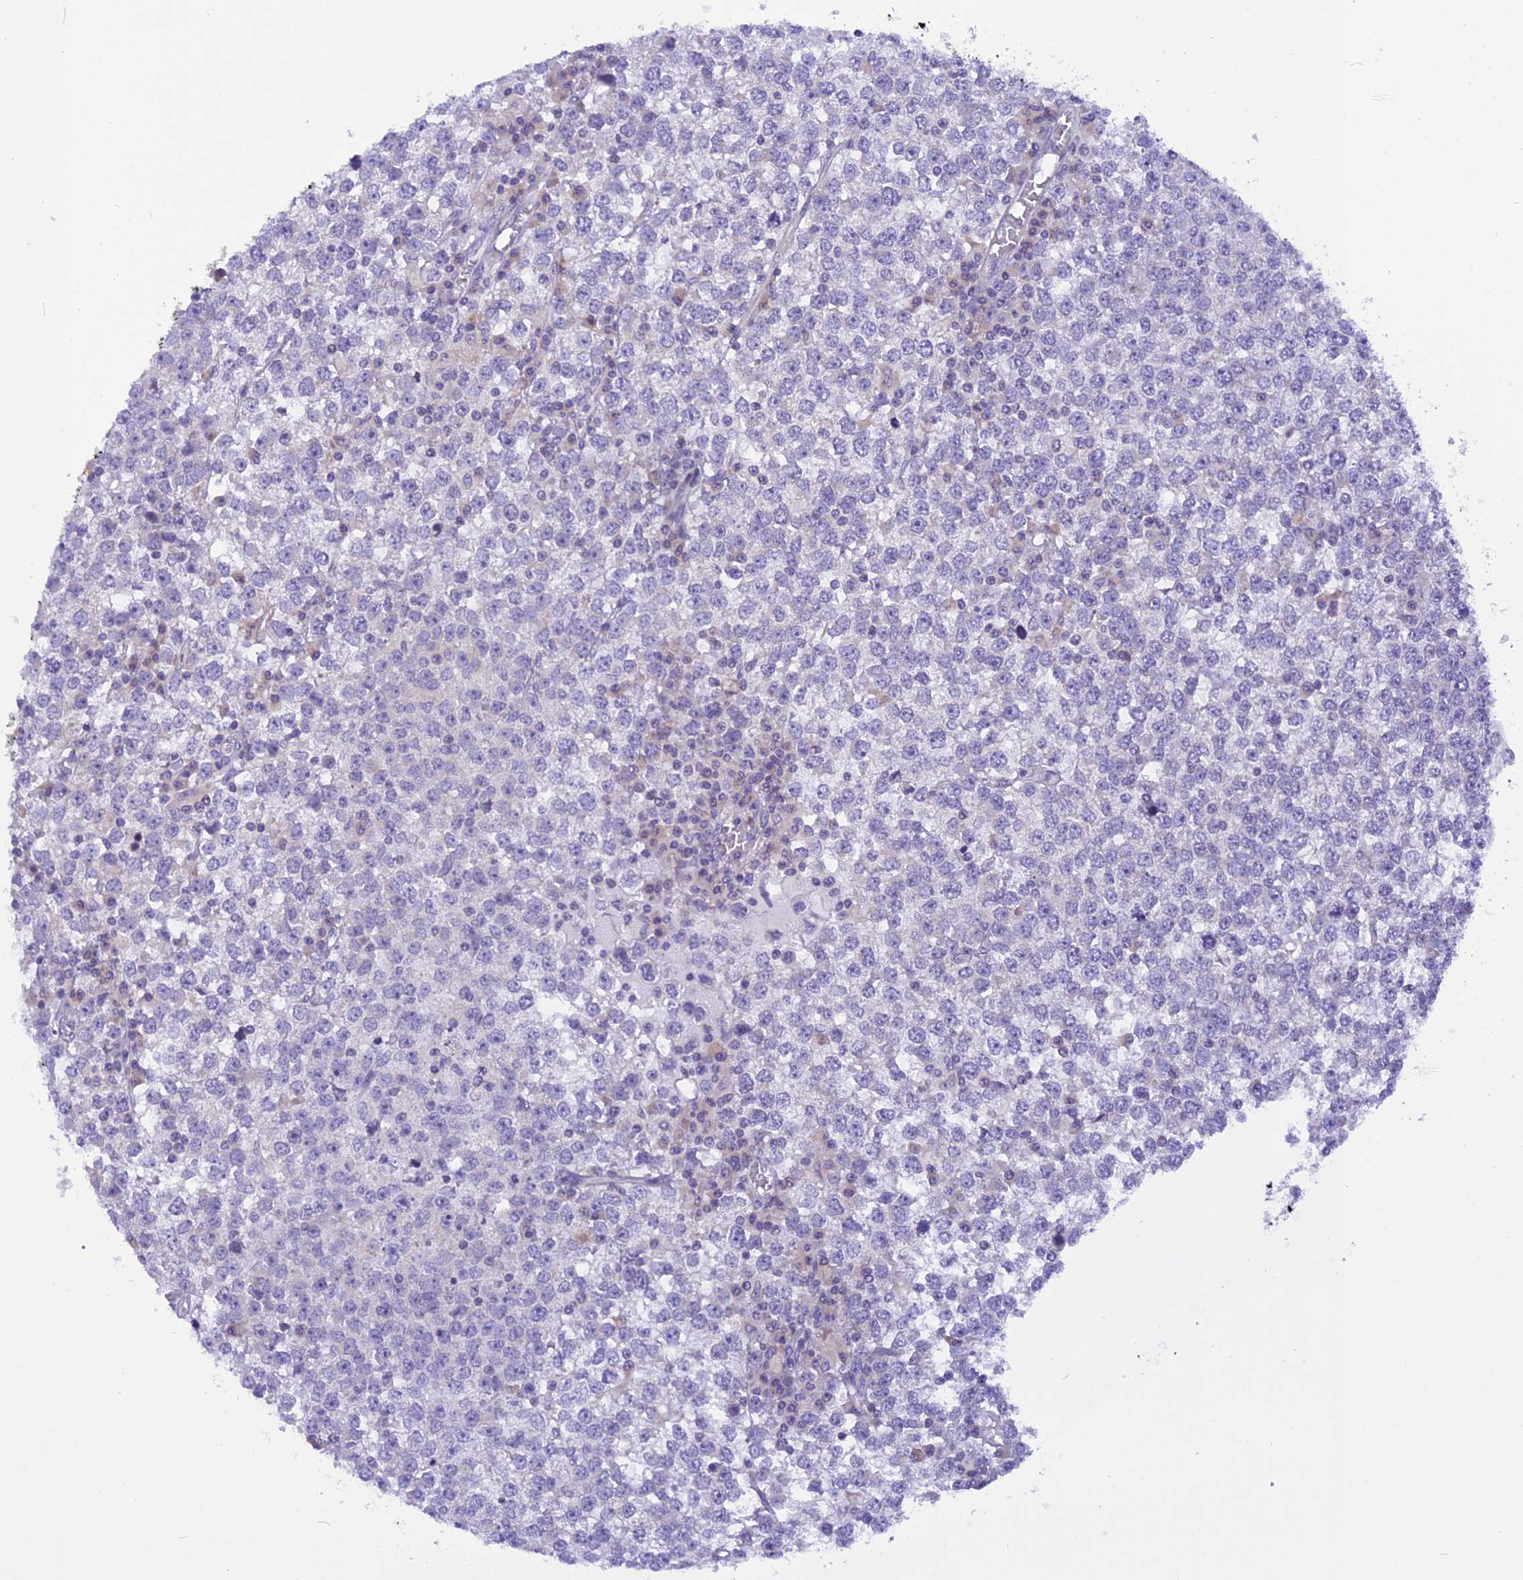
{"staining": {"intensity": "negative", "quantity": "none", "location": "none"}, "tissue": "testis cancer", "cell_type": "Tumor cells", "image_type": "cancer", "snomed": [{"axis": "morphology", "description": "Seminoma, NOS"}, {"axis": "topography", "description": "Testis"}], "caption": "The immunohistochemistry (IHC) micrograph has no significant expression in tumor cells of testis cancer tissue. (DAB (3,3'-diaminobenzidine) immunohistochemistry (IHC), high magnification).", "gene": "TRIM3", "patient": {"sex": "male", "age": 65}}